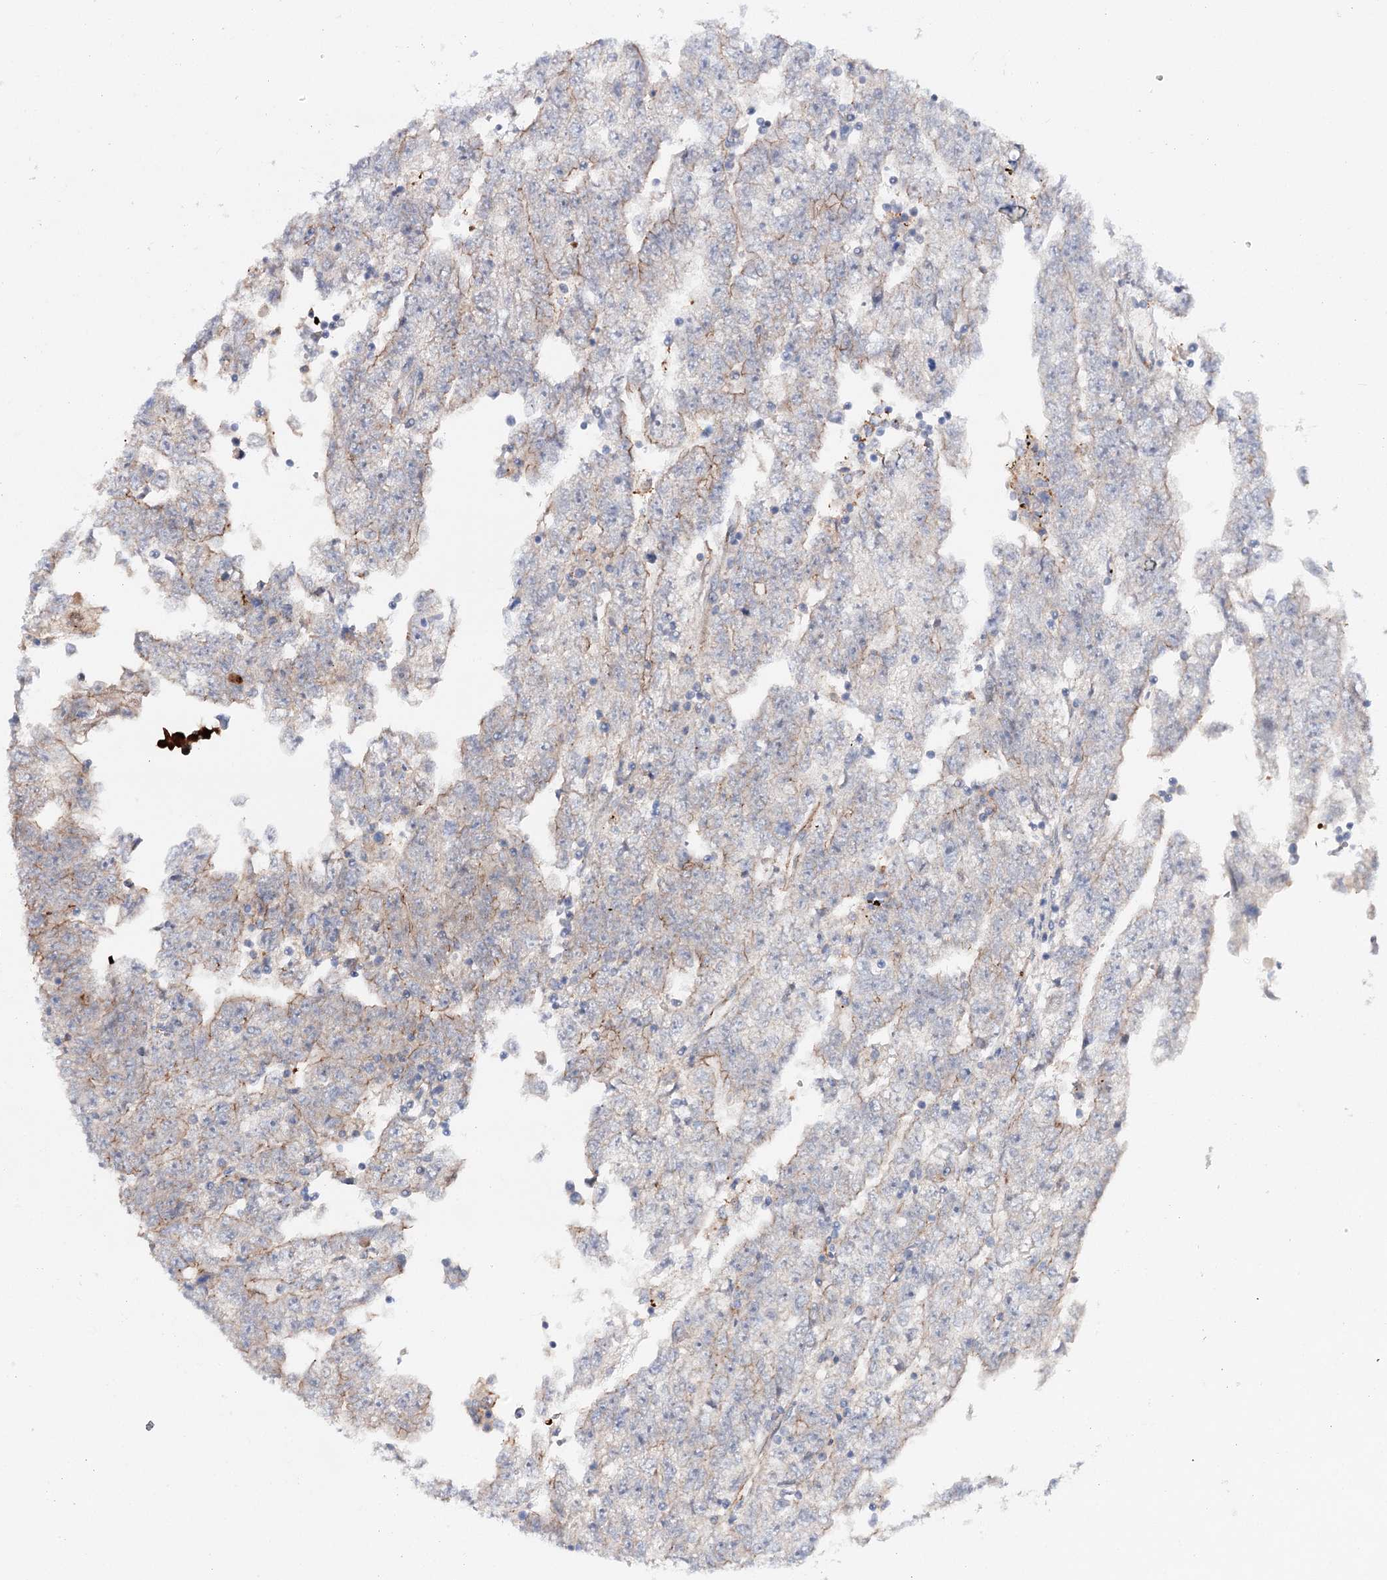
{"staining": {"intensity": "moderate", "quantity": "<25%", "location": "cytoplasmic/membranous"}, "tissue": "testis cancer", "cell_type": "Tumor cells", "image_type": "cancer", "snomed": [{"axis": "morphology", "description": "Carcinoma, Embryonal, NOS"}, {"axis": "topography", "description": "Testis"}], "caption": "Immunohistochemistry (IHC) (DAB (3,3'-diaminobenzidine)) staining of embryonal carcinoma (testis) displays moderate cytoplasmic/membranous protein positivity in approximately <25% of tumor cells.", "gene": "PKP4", "patient": {"sex": "male", "age": 25}}